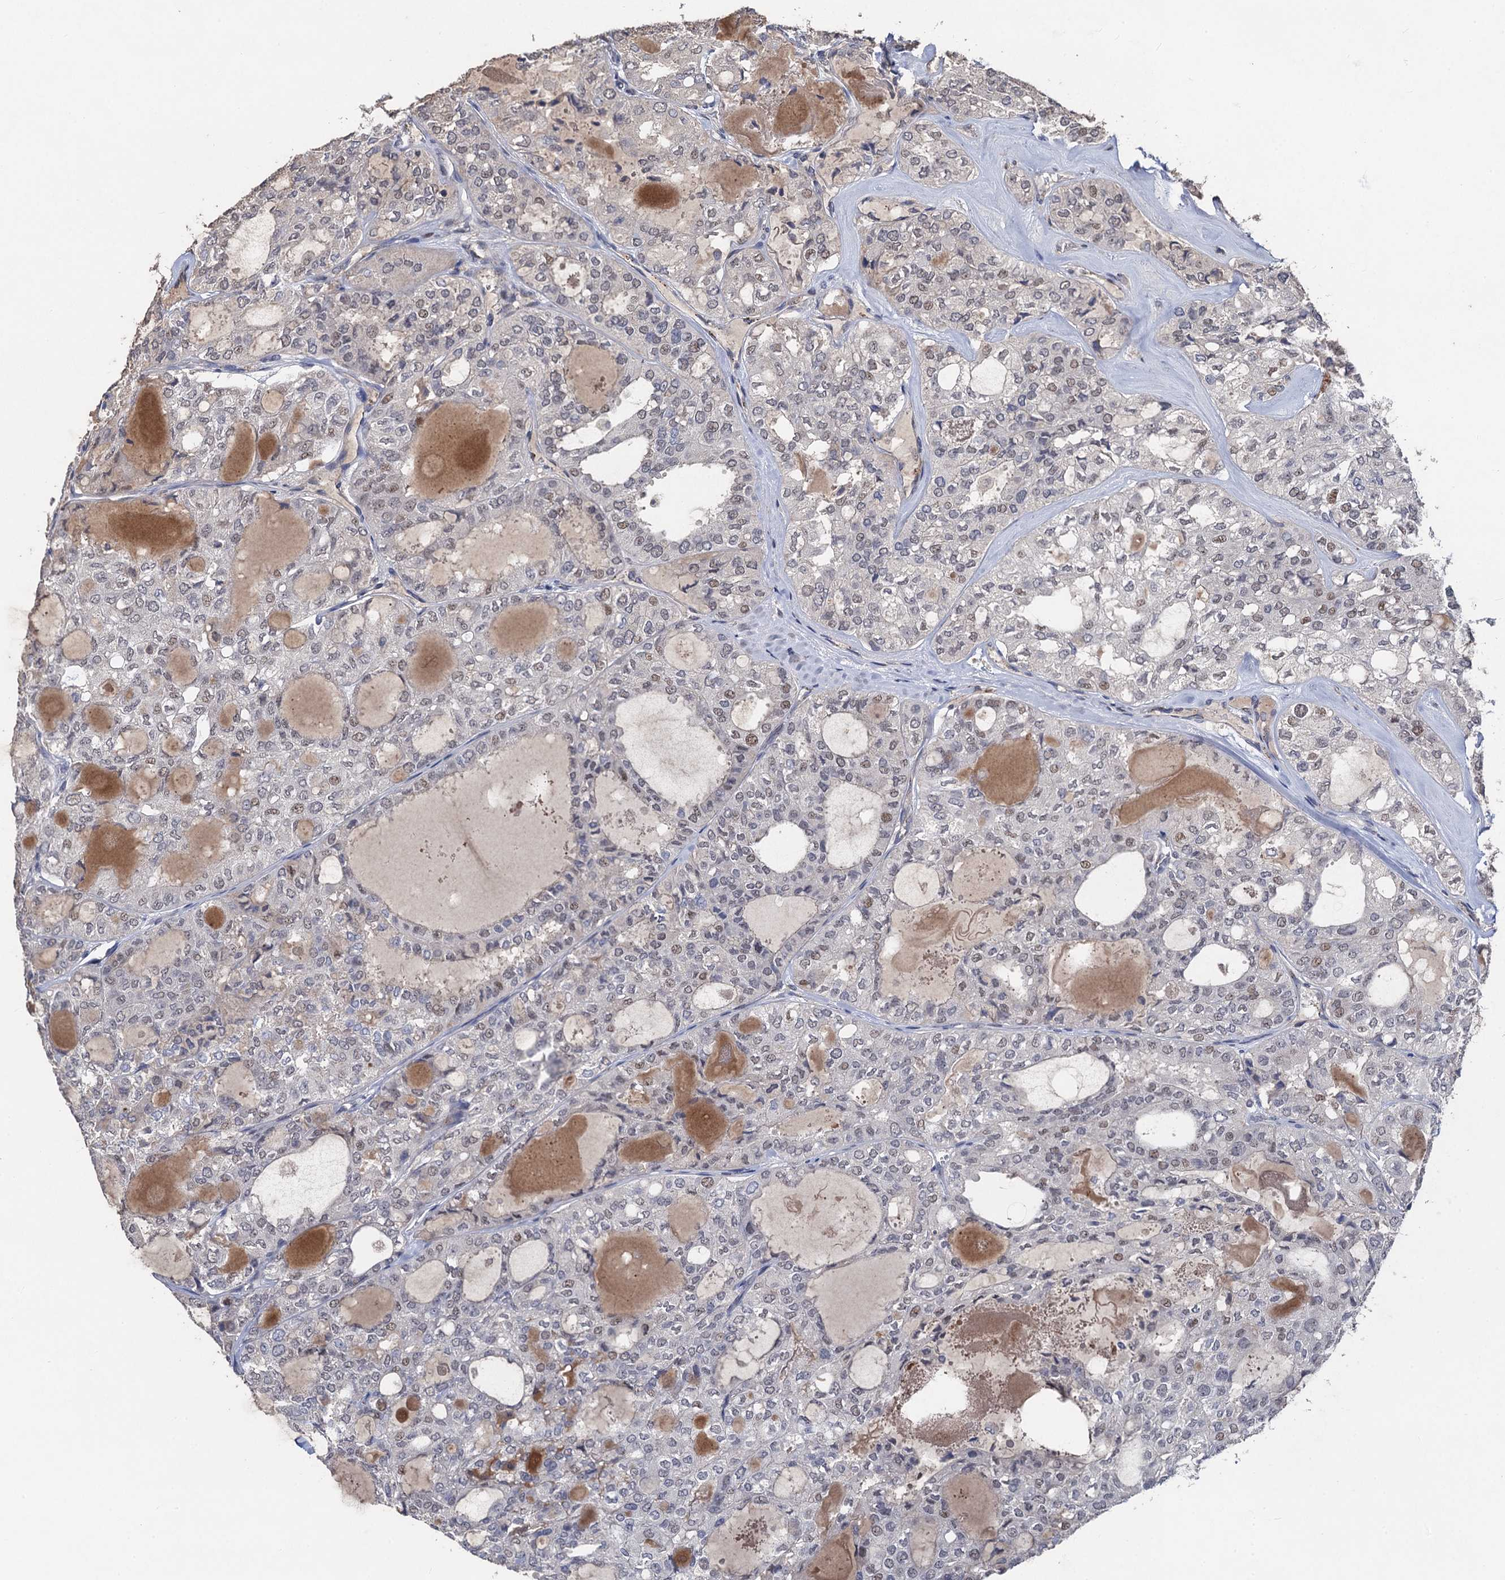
{"staining": {"intensity": "moderate", "quantity": "<25%", "location": "nuclear"}, "tissue": "thyroid cancer", "cell_type": "Tumor cells", "image_type": "cancer", "snomed": [{"axis": "morphology", "description": "Follicular adenoma carcinoma, NOS"}, {"axis": "topography", "description": "Thyroid gland"}], "caption": "Immunohistochemical staining of thyroid cancer displays low levels of moderate nuclear positivity in approximately <25% of tumor cells.", "gene": "PPTC7", "patient": {"sex": "male", "age": 75}}